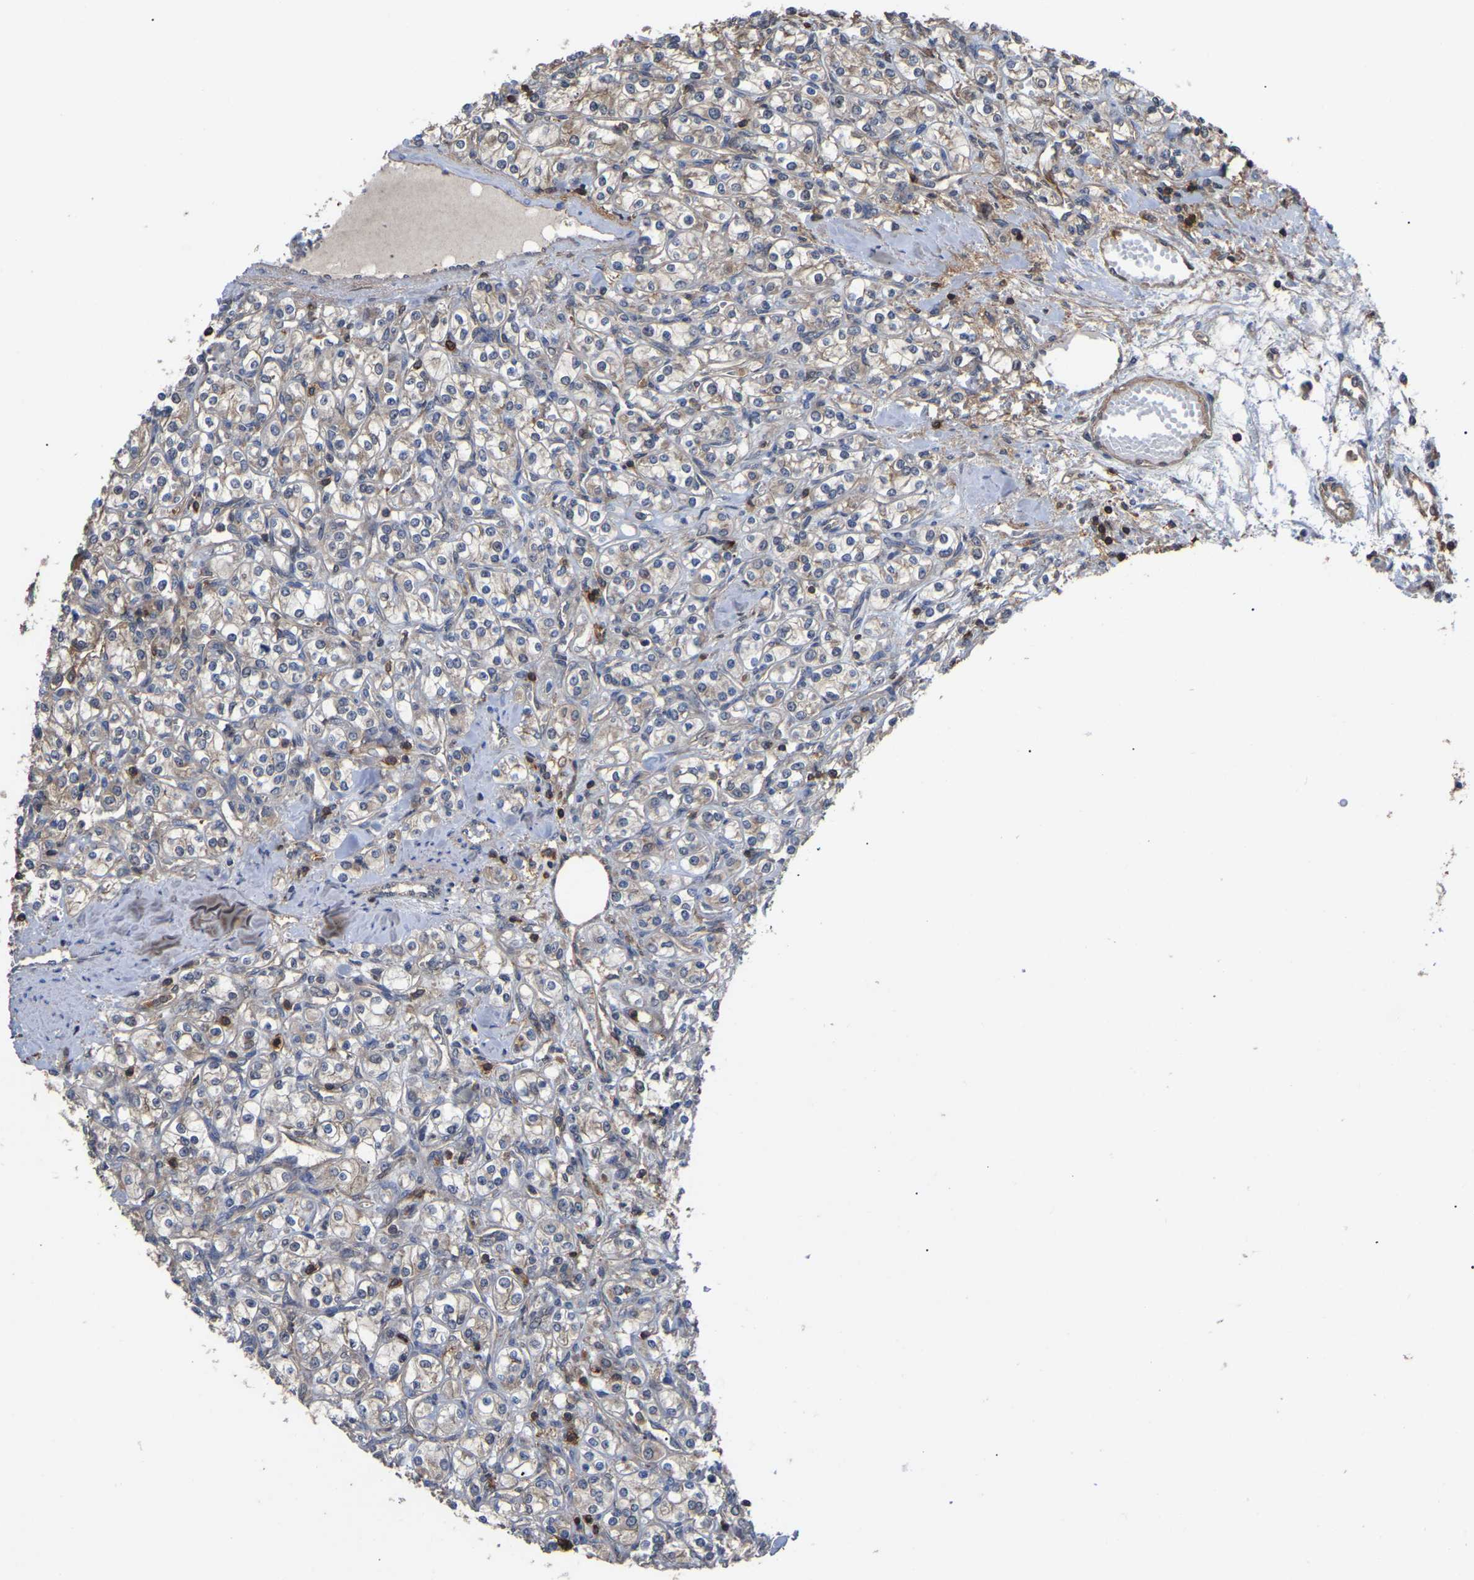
{"staining": {"intensity": "negative", "quantity": "none", "location": "none"}, "tissue": "renal cancer", "cell_type": "Tumor cells", "image_type": "cancer", "snomed": [{"axis": "morphology", "description": "Adenocarcinoma, NOS"}, {"axis": "topography", "description": "Kidney"}], "caption": "Immunohistochemical staining of renal adenocarcinoma displays no significant positivity in tumor cells.", "gene": "CIT", "patient": {"sex": "male", "age": 77}}